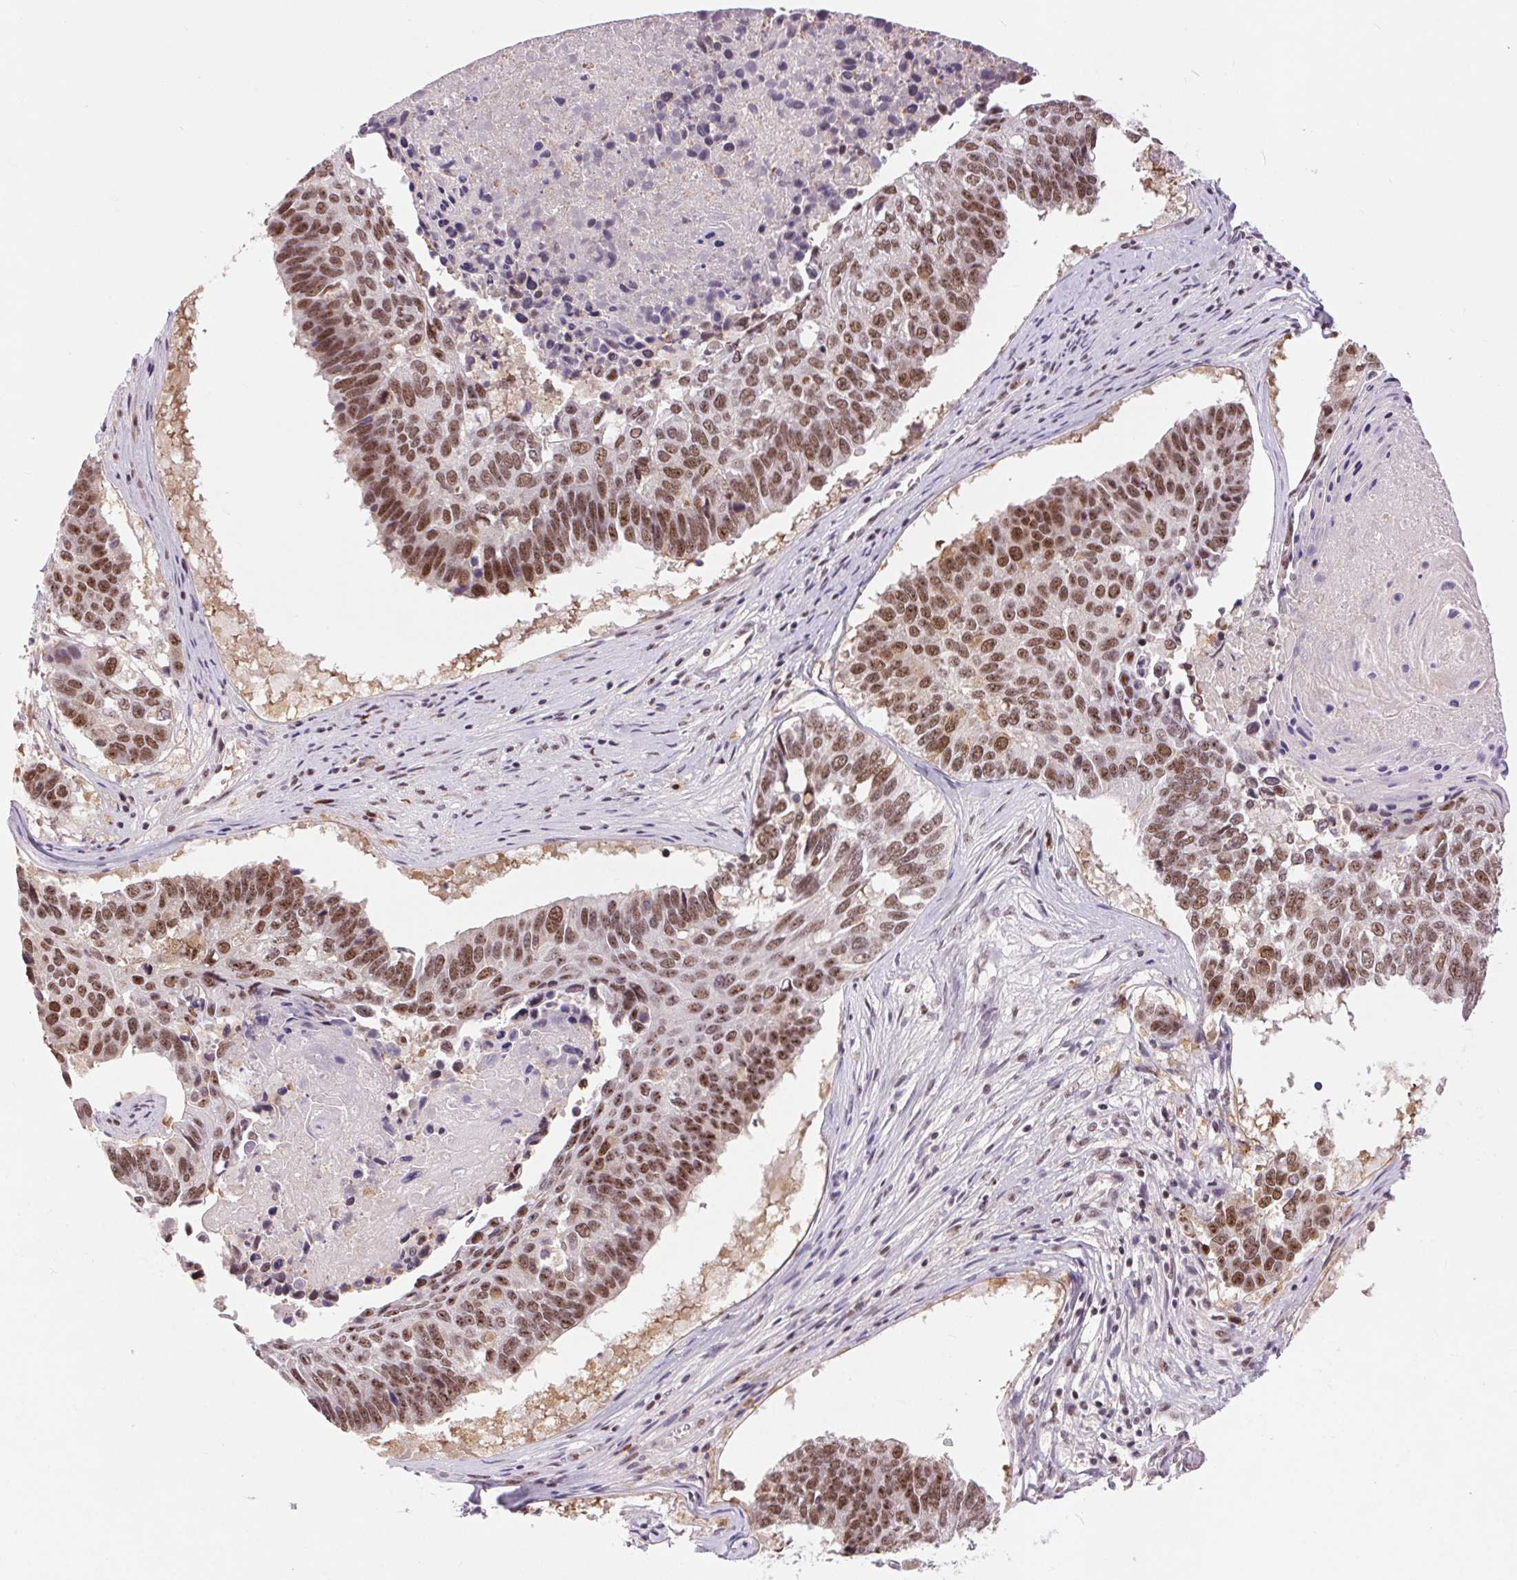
{"staining": {"intensity": "moderate", "quantity": ">75%", "location": "nuclear"}, "tissue": "lung cancer", "cell_type": "Tumor cells", "image_type": "cancer", "snomed": [{"axis": "morphology", "description": "Squamous cell carcinoma, NOS"}, {"axis": "topography", "description": "Lung"}], "caption": "Human lung cancer (squamous cell carcinoma) stained with a protein marker demonstrates moderate staining in tumor cells.", "gene": "CD2BP2", "patient": {"sex": "male", "age": 73}}